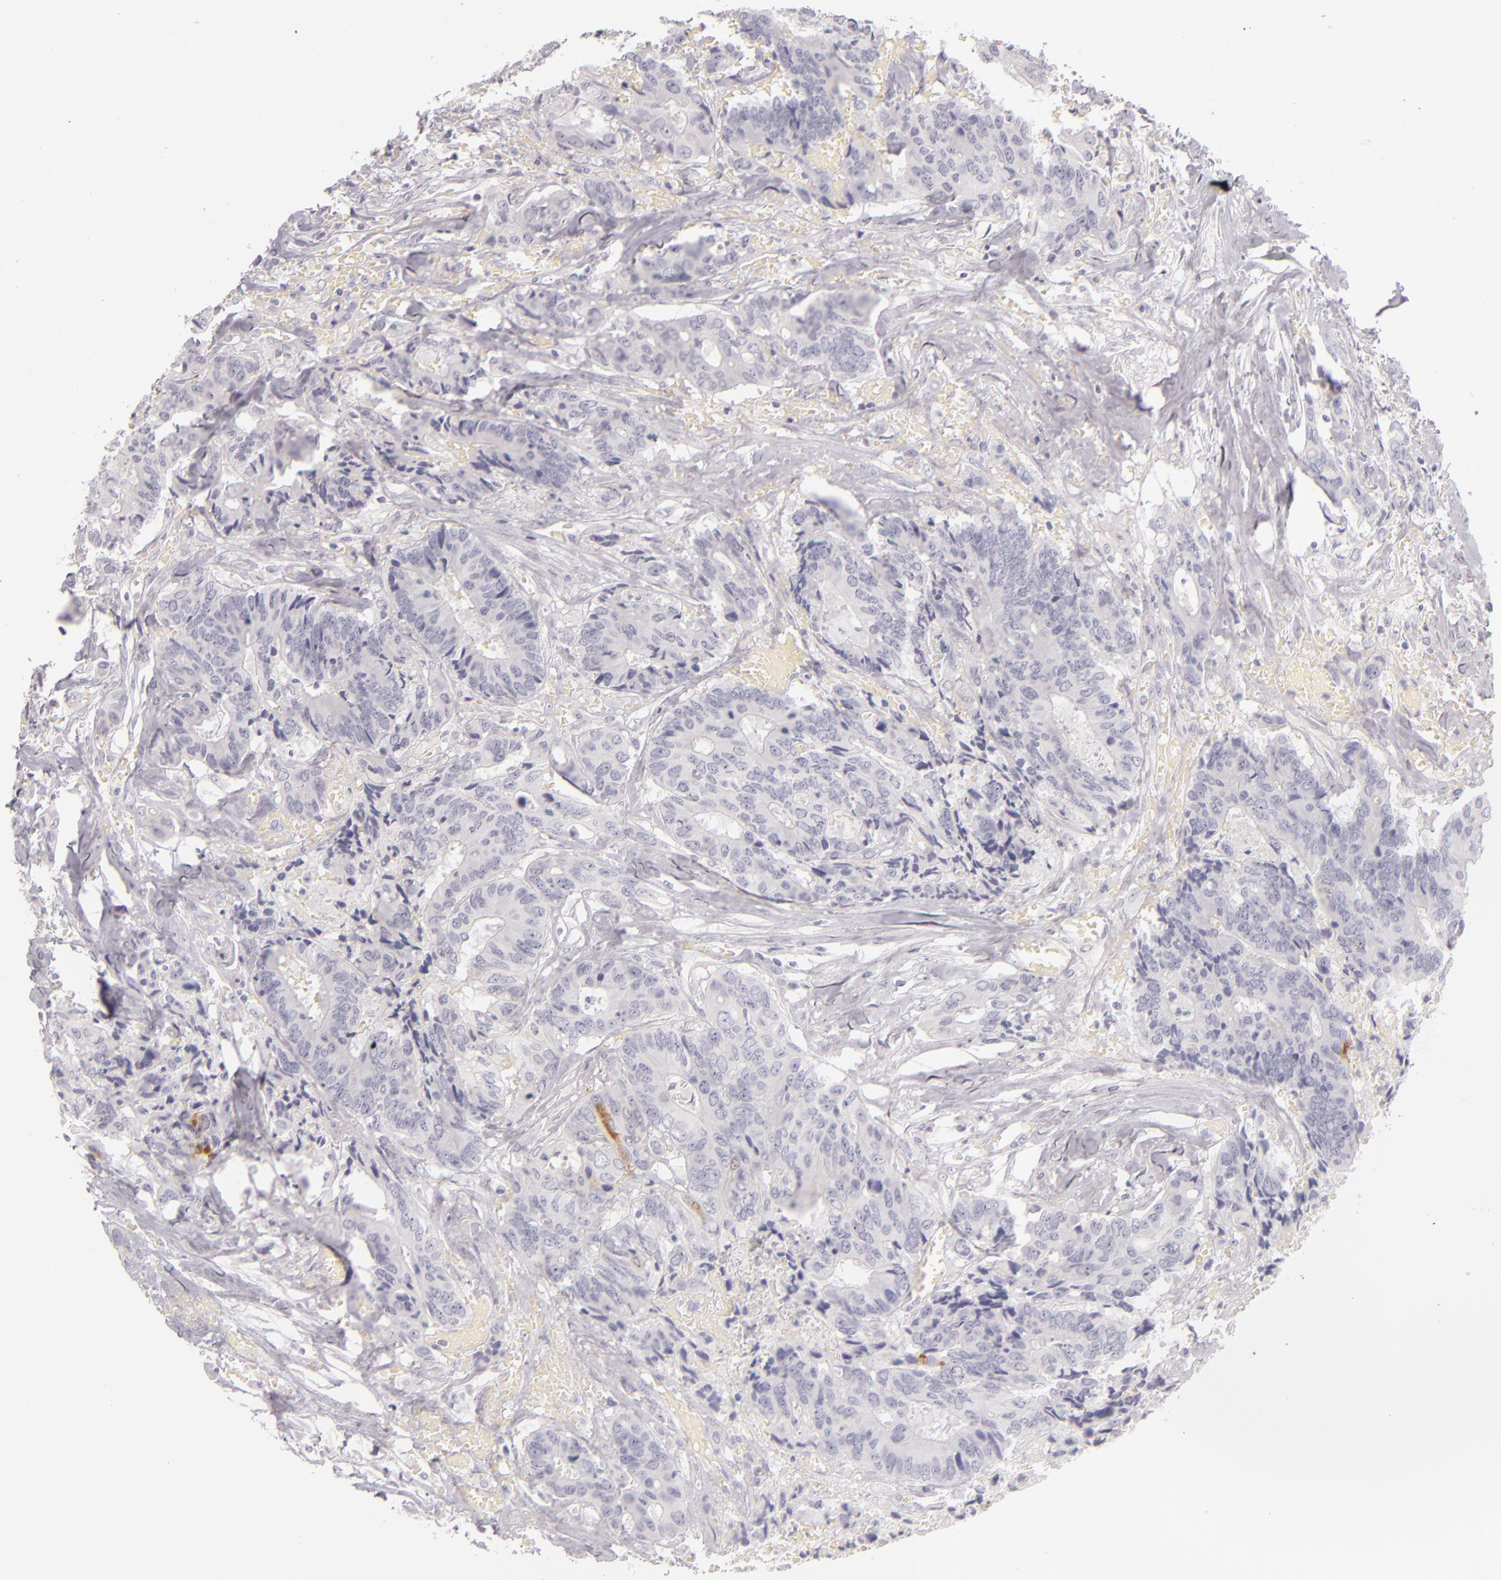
{"staining": {"intensity": "negative", "quantity": "none", "location": "none"}, "tissue": "colorectal cancer", "cell_type": "Tumor cells", "image_type": "cancer", "snomed": [{"axis": "morphology", "description": "Adenocarcinoma, NOS"}, {"axis": "topography", "description": "Rectum"}], "caption": "Tumor cells show no significant positivity in colorectal cancer.", "gene": "FABP1", "patient": {"sex": "male", "age": 55}}